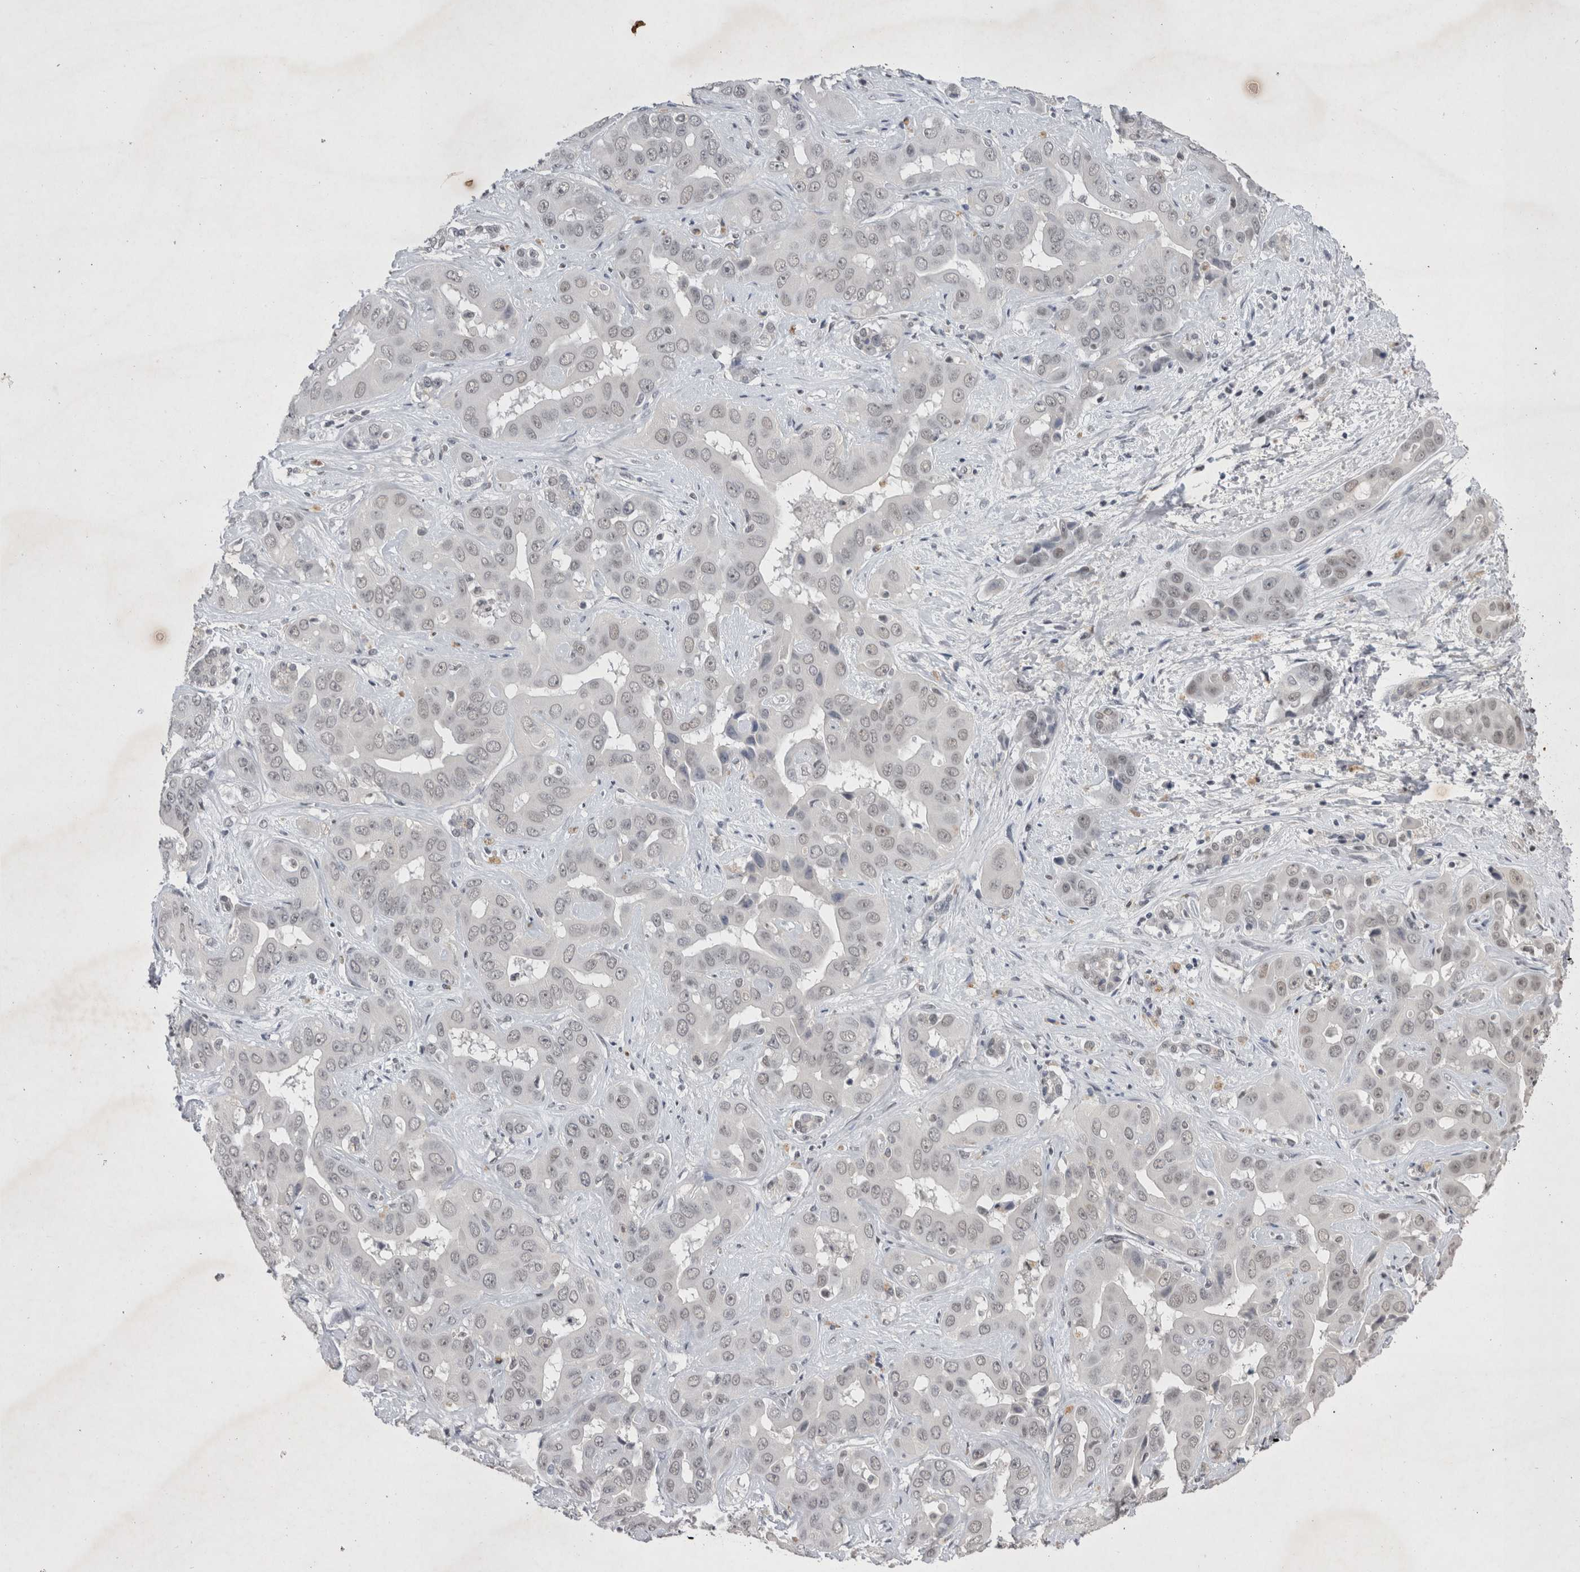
{"staining": {"intensity": "weak", "quantity": "<25%", "location": "nuclear"}, "tissue": "liver cancer", "cell_type": "Tumor cells", "image_type": "cancer", "snomed": [{"axis": "morphology", "description": "Cholangiocarcinoma"}, {"axis": "topography", "description": "Liver"}], "caption": "DAB (3,3'-diaminobenzidine) immunohistochemical staining of liver cancer exhibits no significant staining in tumor cells.", "gene": "RBM6", "patient": {"sex": "female", "age": 52}}